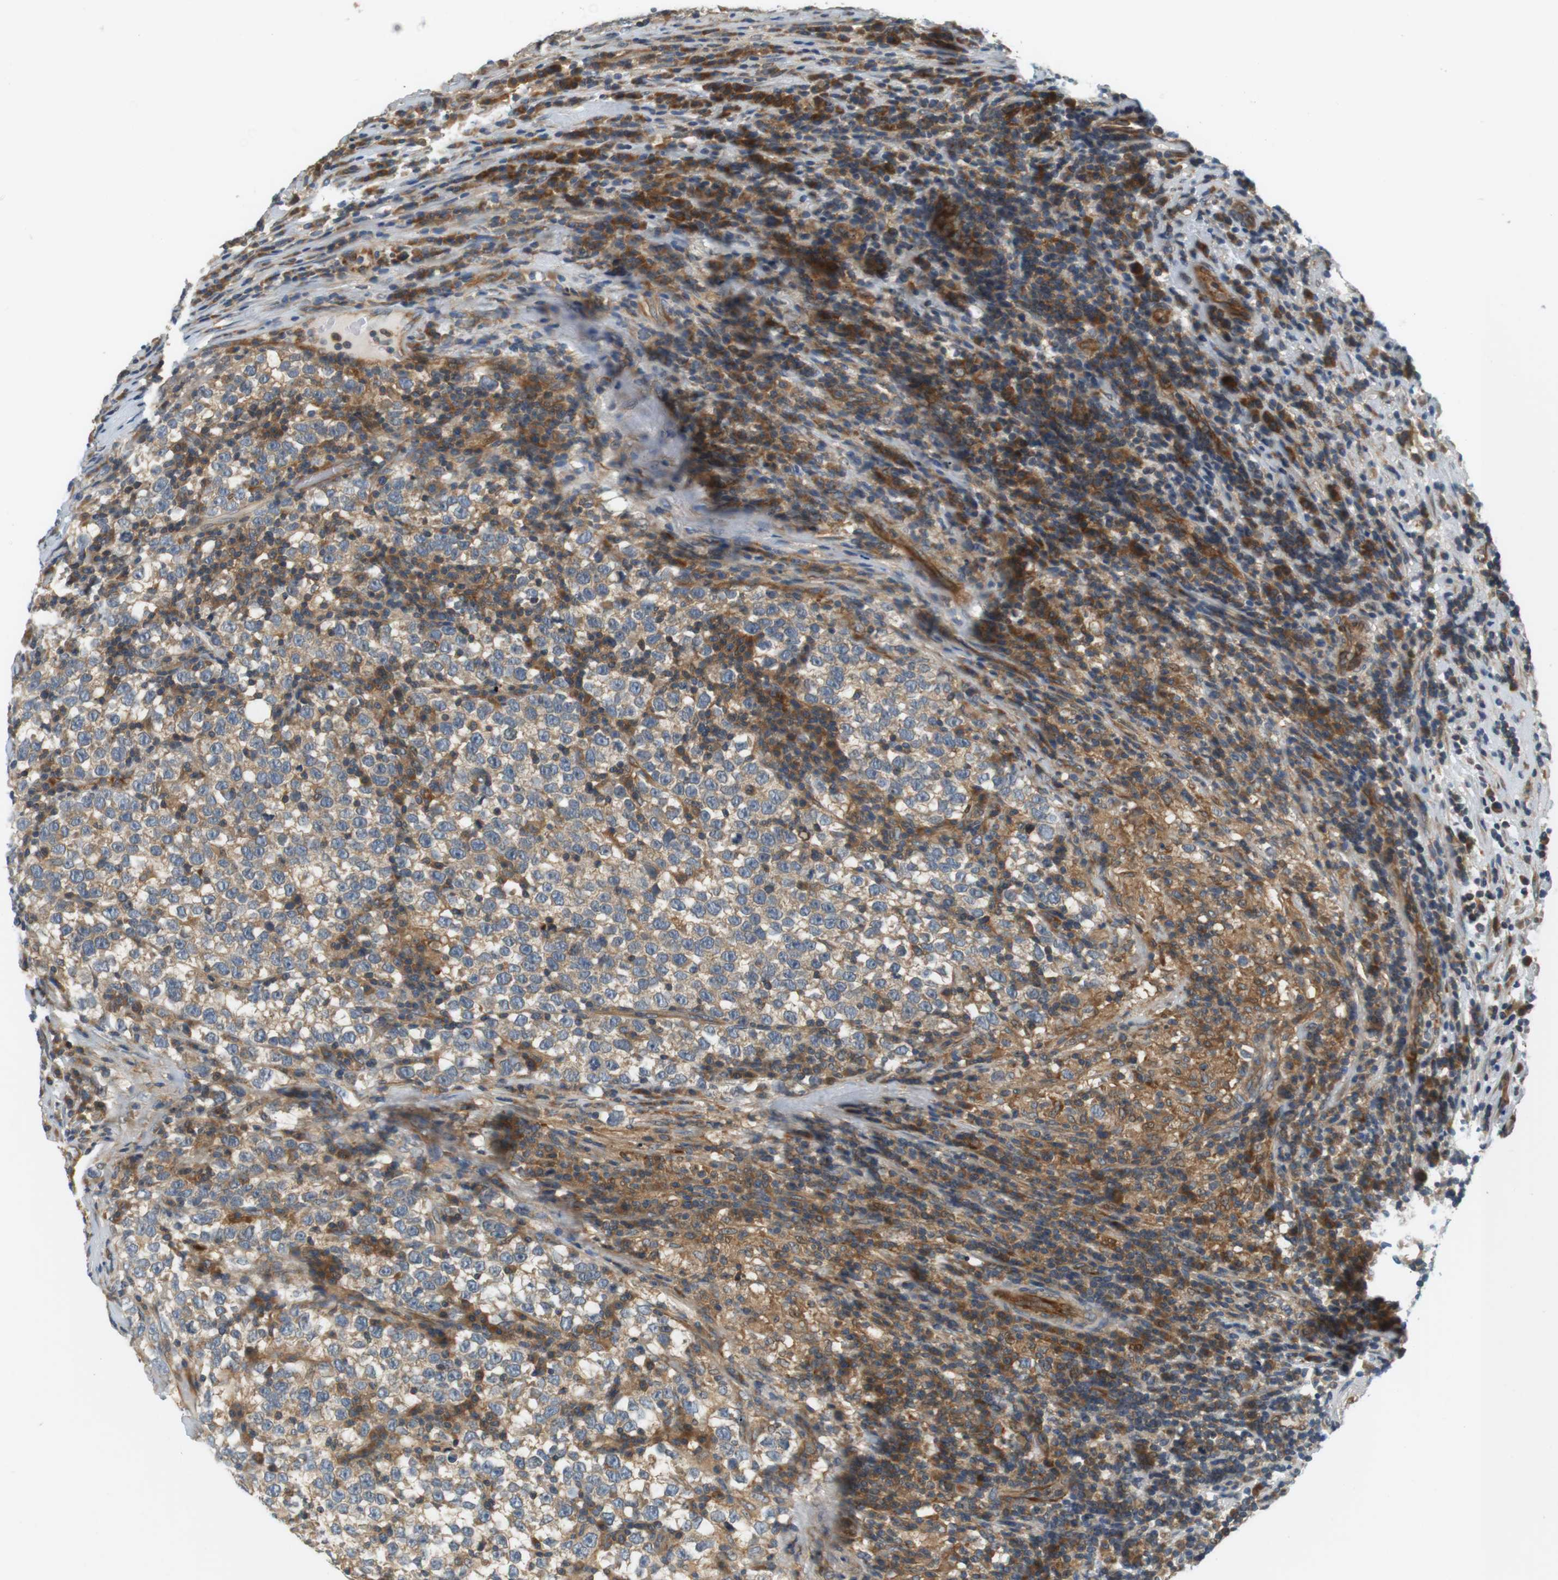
{"staining": {"intensity": "weak", "quantity": ">75%", "location": "cytoplasmic/membranous"}, "tissue": "testis cancer", "cell_type": "Tumor cells", "image_type": "cancer", "snomed": [{"axis": "morphology", "description": "Normal tissue, NOS"}, {"axis": "morphology", "description": "Seminoma, NOS"}, {"axis": "topography", "description": "Testis"}], "caption": "An IHC micrograph of neoplastic tissue is shown. Protein staining in brown shows weak cytoplasmic/membranous positivity in testis cancer (seminoma) within tumor cells.", "gene": "SH3GLB1", "patient": {"sex": "male", "age": 43}}